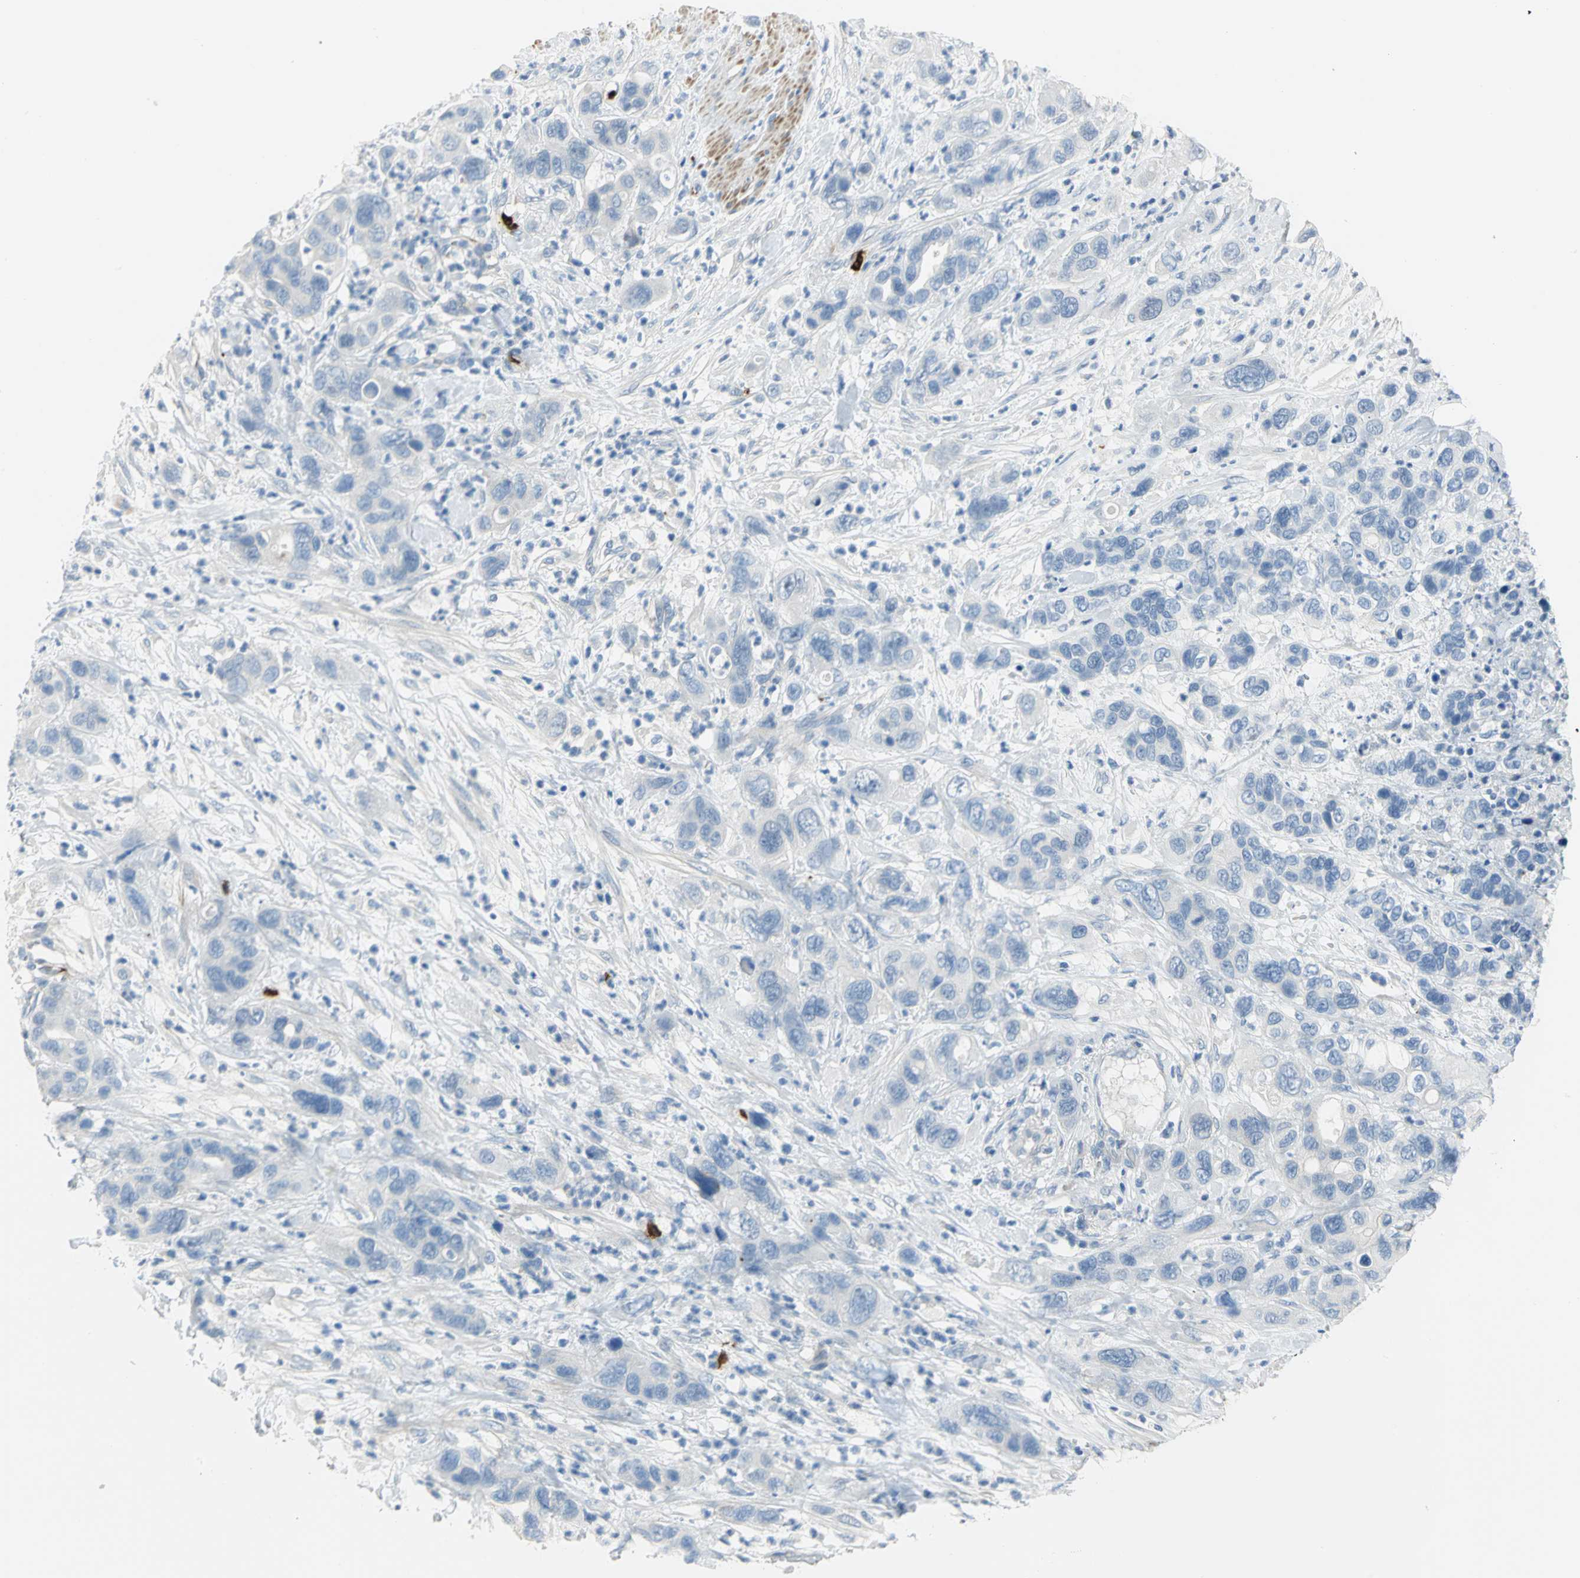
{"staining": {"intensity": "negative", "quantity": "none", "location": "none"}, "tissue": "pancreatic cancer", "cell_type": "Tumor cells", "image_type": "cancer", "snomed": [{"axis": "morphology", "description": "Adenocarcinoma, NOS"}, {"axis": "topography", "description": "Pancreas"}], "caption": "Pancreatic cancer stained for a protein using immunohistochemistry displays no positivity tumor cells.", "gene": "ALOX15", "patient": {"sex": "female", "age": 71}}